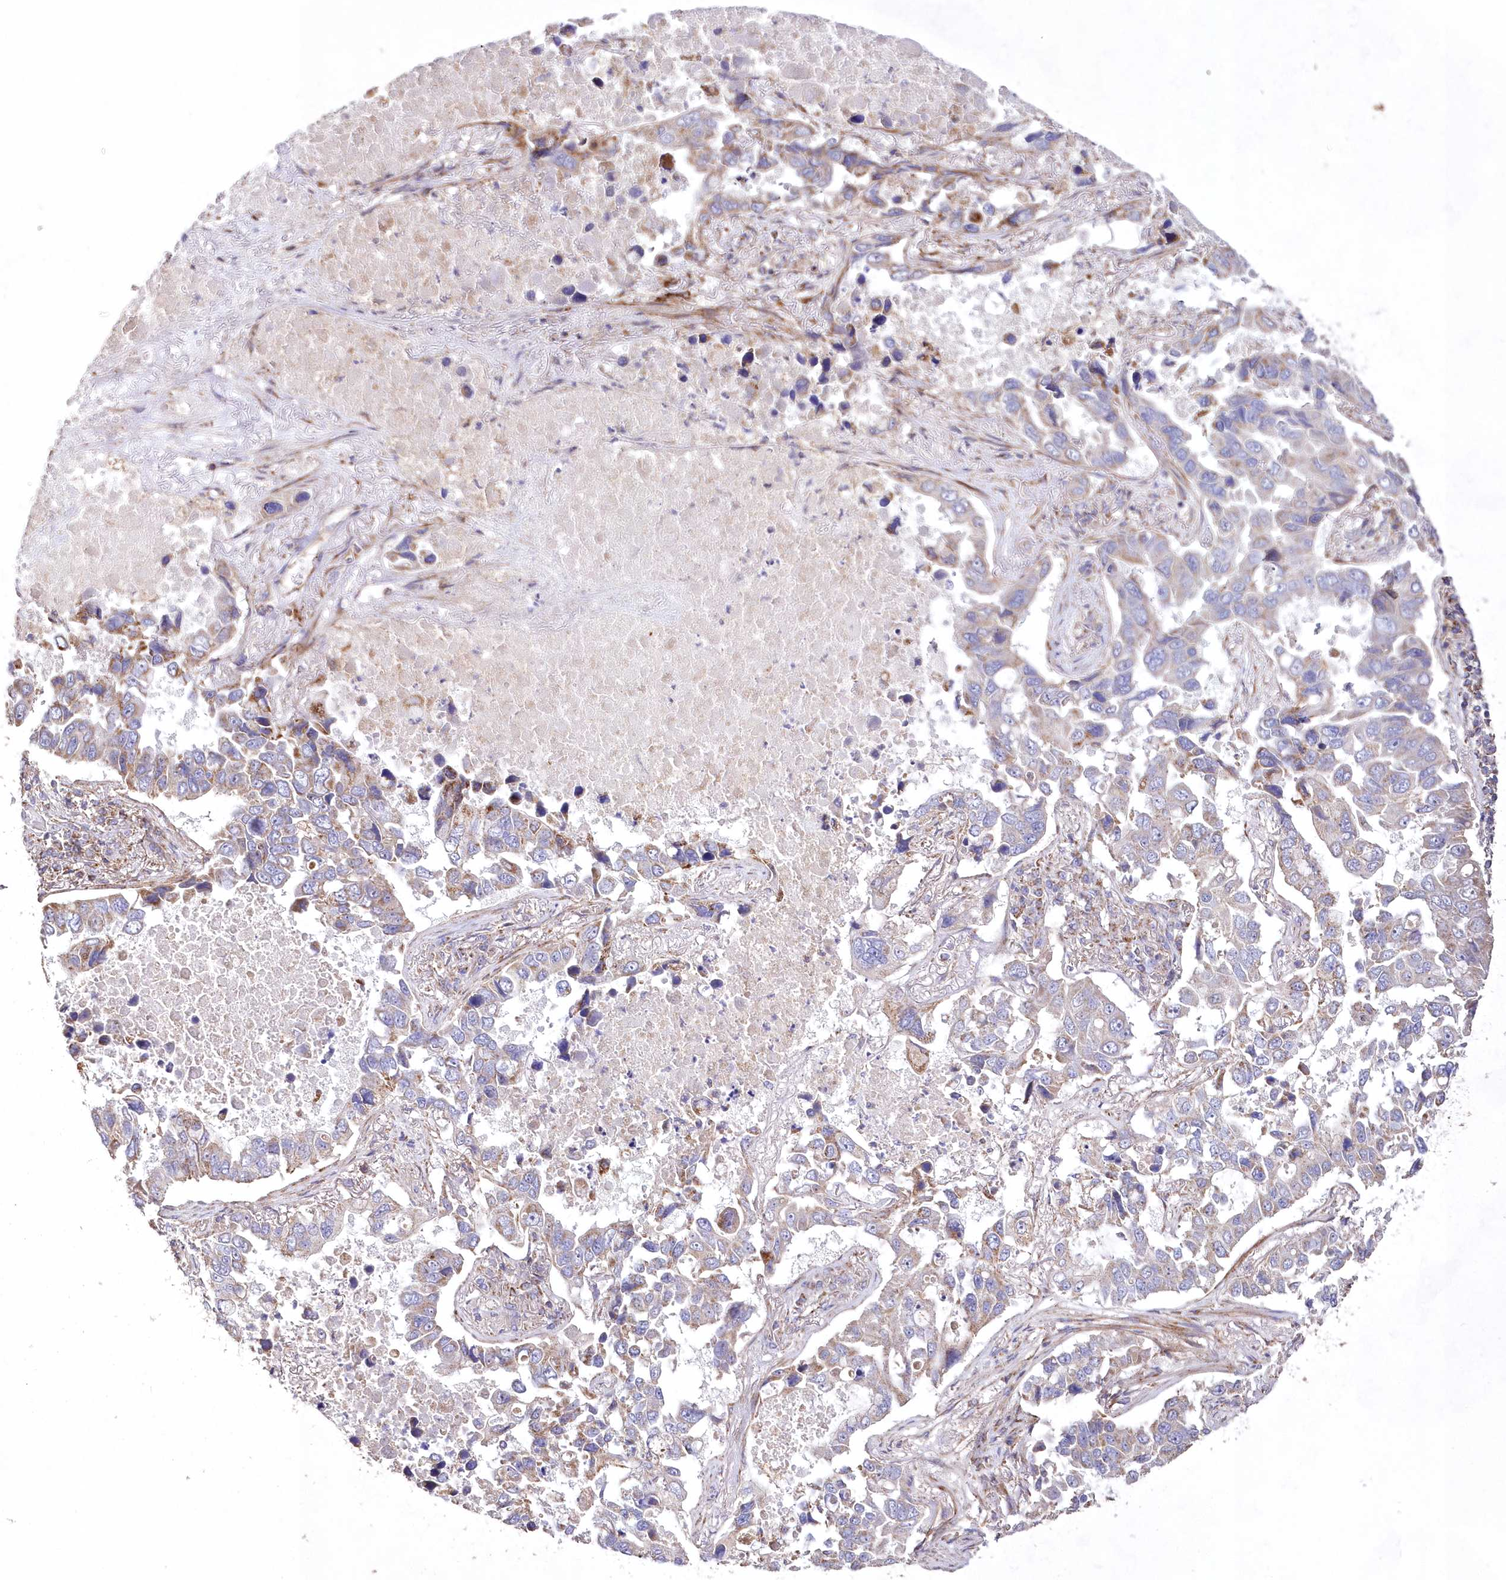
{"staining": {"intensity": "weak", "quantity": "<25%", "location": "cytoplasmic/membranous"}, "tissue": "lung cancer", "cell_type": "Tumor cells", "image_type": "cancer", "snomed": [{"axis": "morphology", "description": "Adenocarcinoma, NOS"}, {"axis": "topography", "description": "Lung"}], "caption": "Human lung adenocarcinoma stained for a protein using immunohistochemistry reveals no staining in tumor cells.", "gene": "HADHB", "patient": {"sex": "male", "age": 64}}